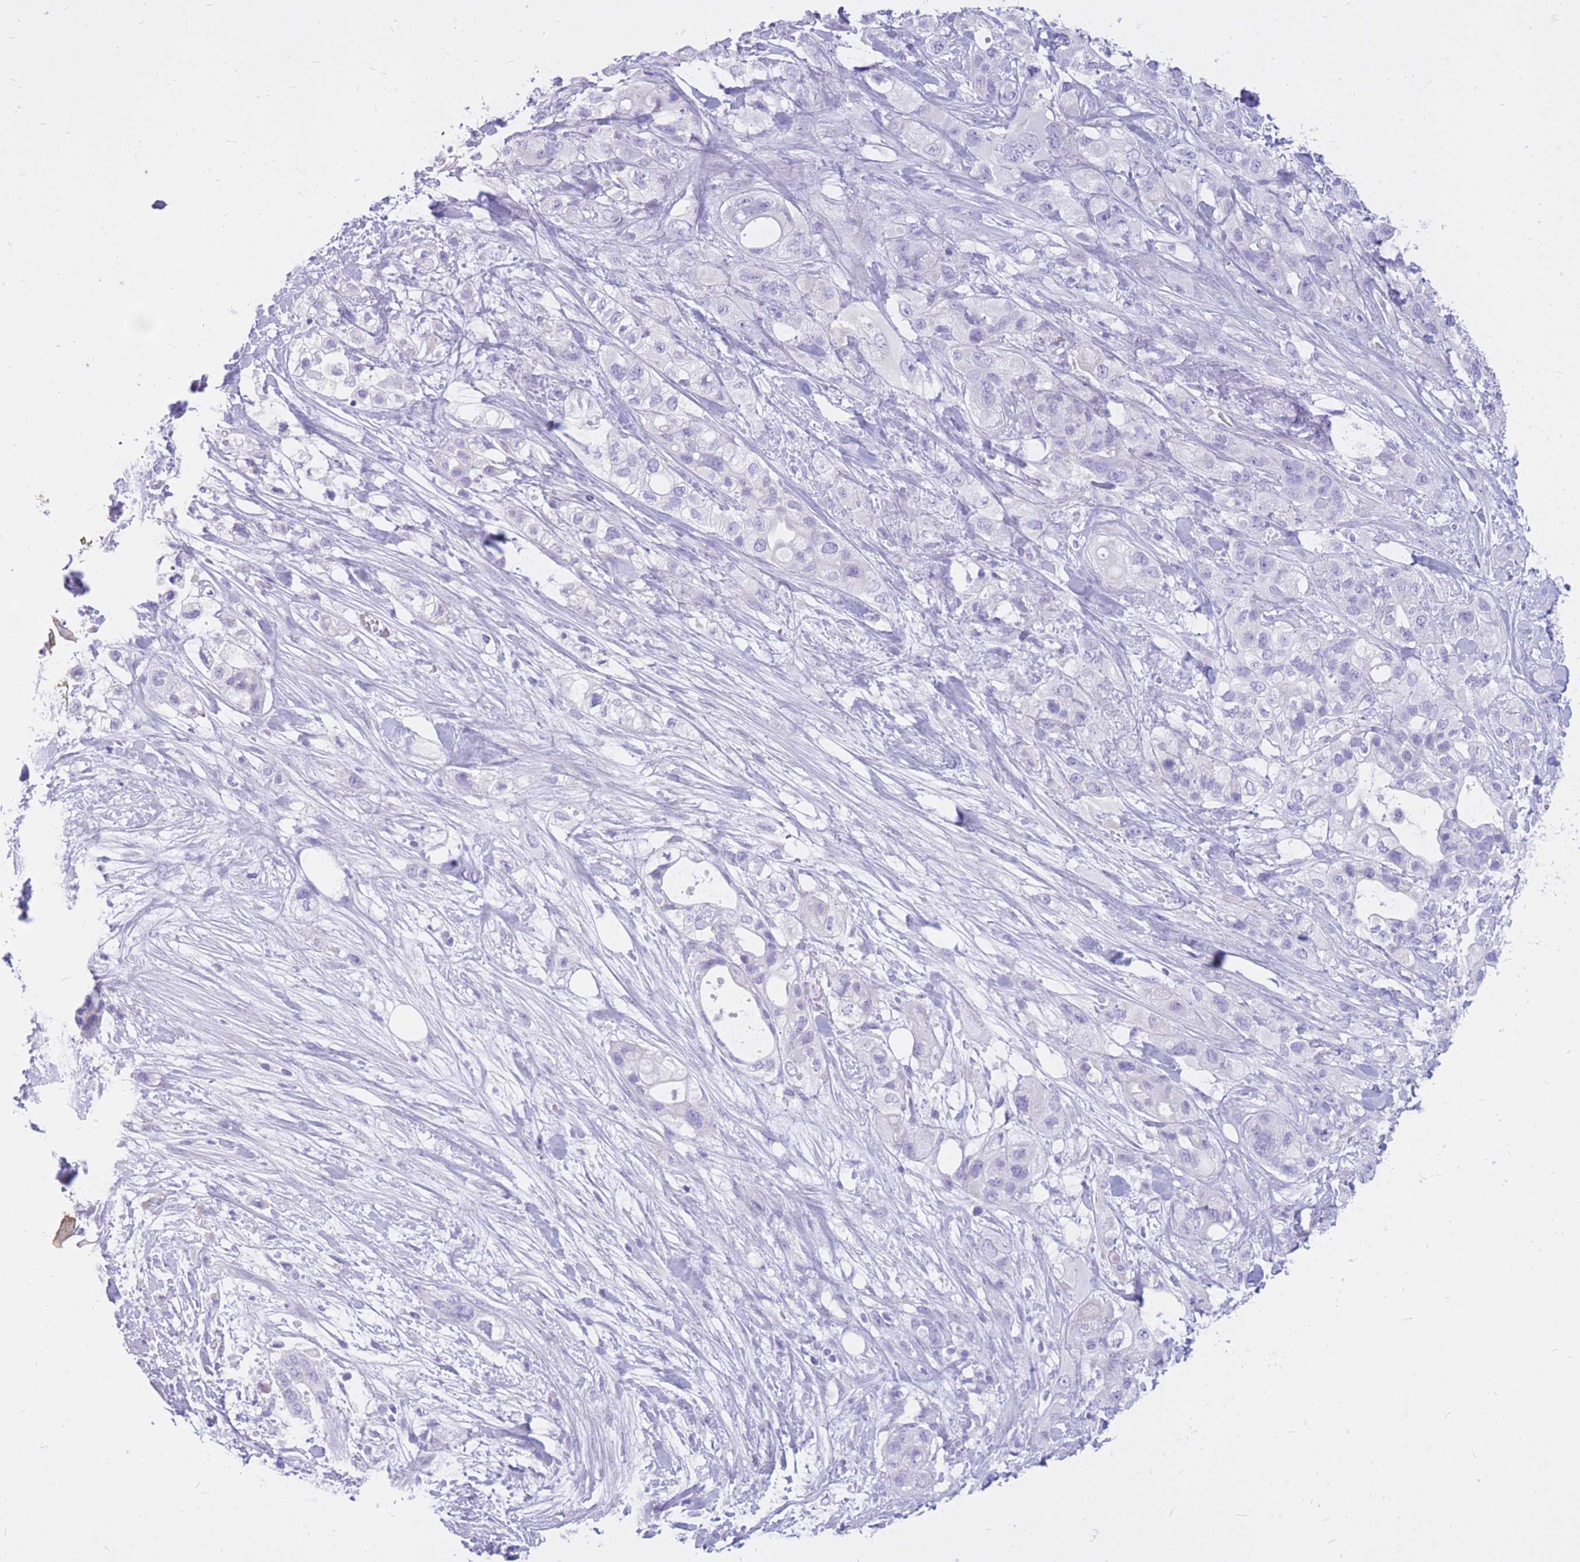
{"staining": {"intensity": "negative", "quantity": "none", "location": "none"}, "tissue": "pancreatic cancer", "cell_type": "Tumor cells", "image_type": "cancer", "snomed": [{"axis": "morphology", "description": "Adenocarcinoma, NOS"}, {"axis": "topography", "description": "Pancreas"}], "caption": "High magnification brightfield microscopy of adenocarcinoma (pancreatic) stained with DAB (brown) and counterstained with hematoxylin (blue): tumor cells show no significant expression.", "gene": "CYP21A2", "patient": {"sex": "male", "age": 44}}